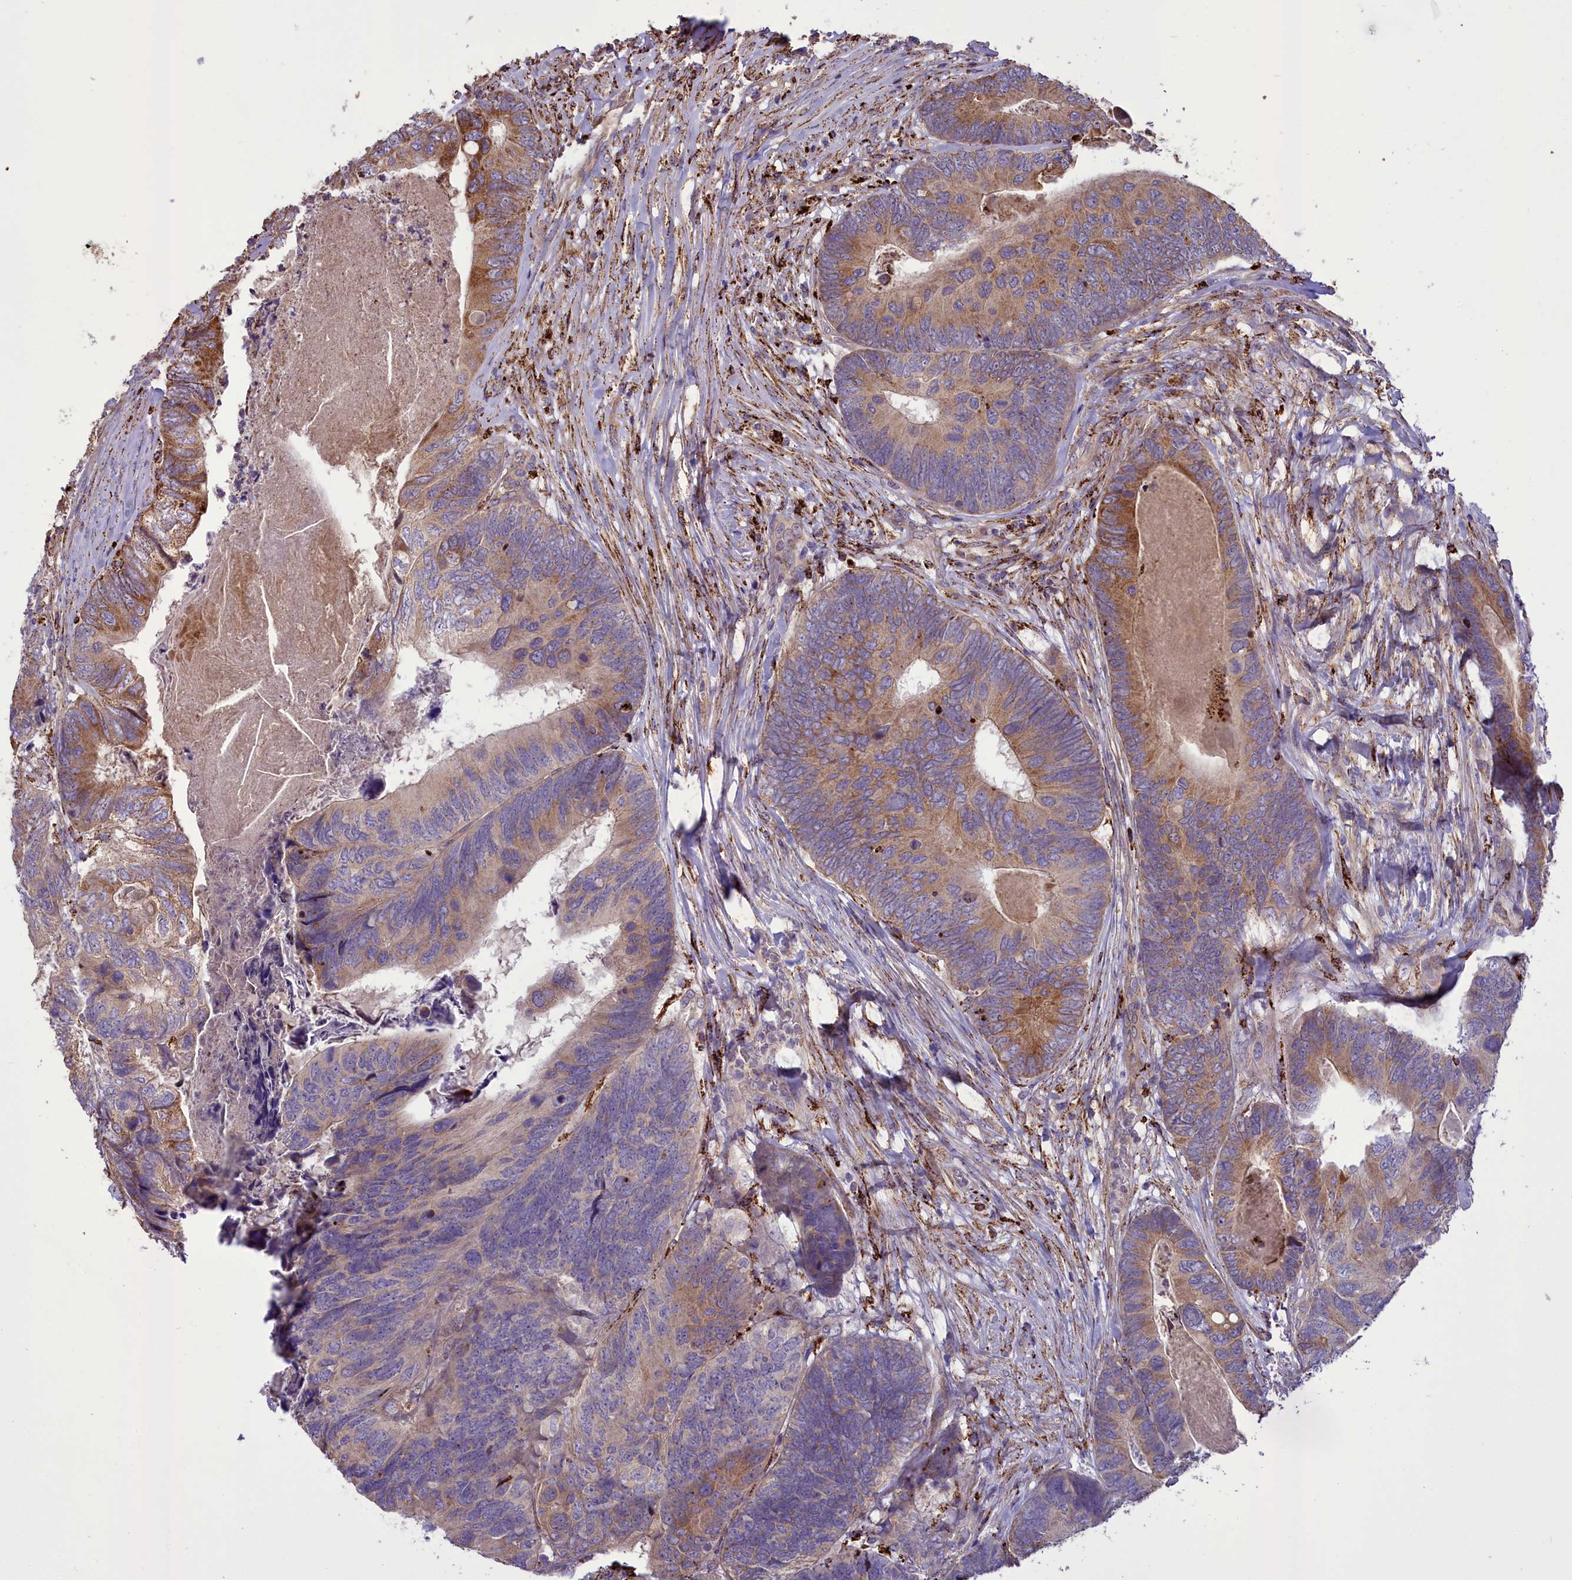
{"staining": {"intensity": "moderate", "quantity": ">75%", "location": "cytoplasmic/membranous"}, "tissue": "colorectal cancer", "cell_type": "Tumor cells", "image_type": "cancer", "snomed": [{"axis": "morphology", "description": "Adenocarcinoma, NOS"}, {"axis": "topography", "description": "Colon"}], "caption": "Immunohistochemical staining of colorectal cancer (adenocarcinoma) reveals moderate cytoplasmic/membranous protein positivity in approximately >75% of tumor cells.", "gene": "TBC1D24", "patient": {"sex": "female", "age": 67}}